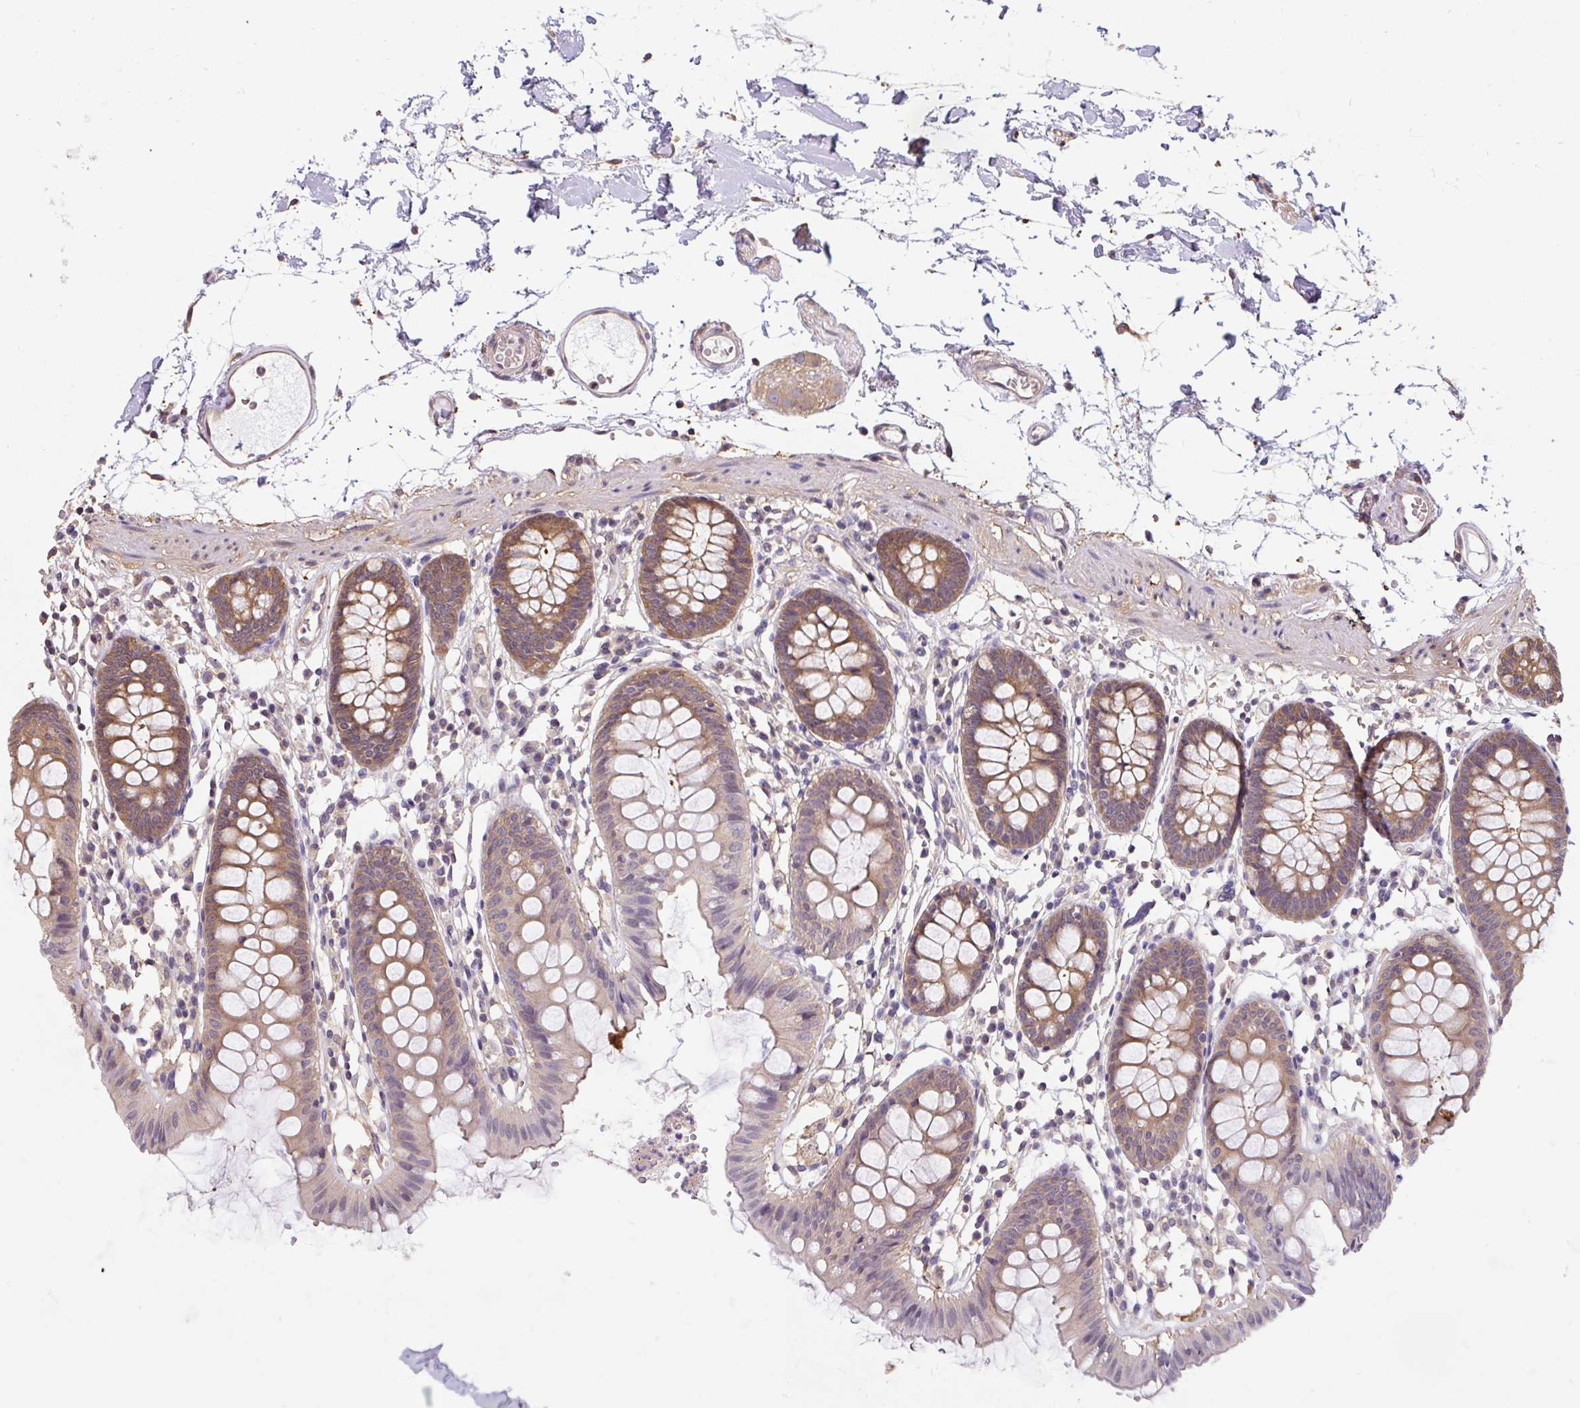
{"staining": {"intensity": "moderate", "quantity": ">75%", "location": "cytoplasmic/membranous"}, "tissue": "colon", "cell_type": "Endothelial cells", "image_type": "normal", "snomed": [{"axis": "morphology", "description": "Normal tissue, NOS"}, {"axis": "topography", "description": "Colon"}], "caption": "Immunohistochemical staining of benign colon shows moderate cytoplasmic/membranous protein positivity in approximately >75% of endothelial cells. (DAB IHC with brightfield microscopy, high magnification).", "gene": "ST13", "patient": {"sex": "female", "age": 84}}